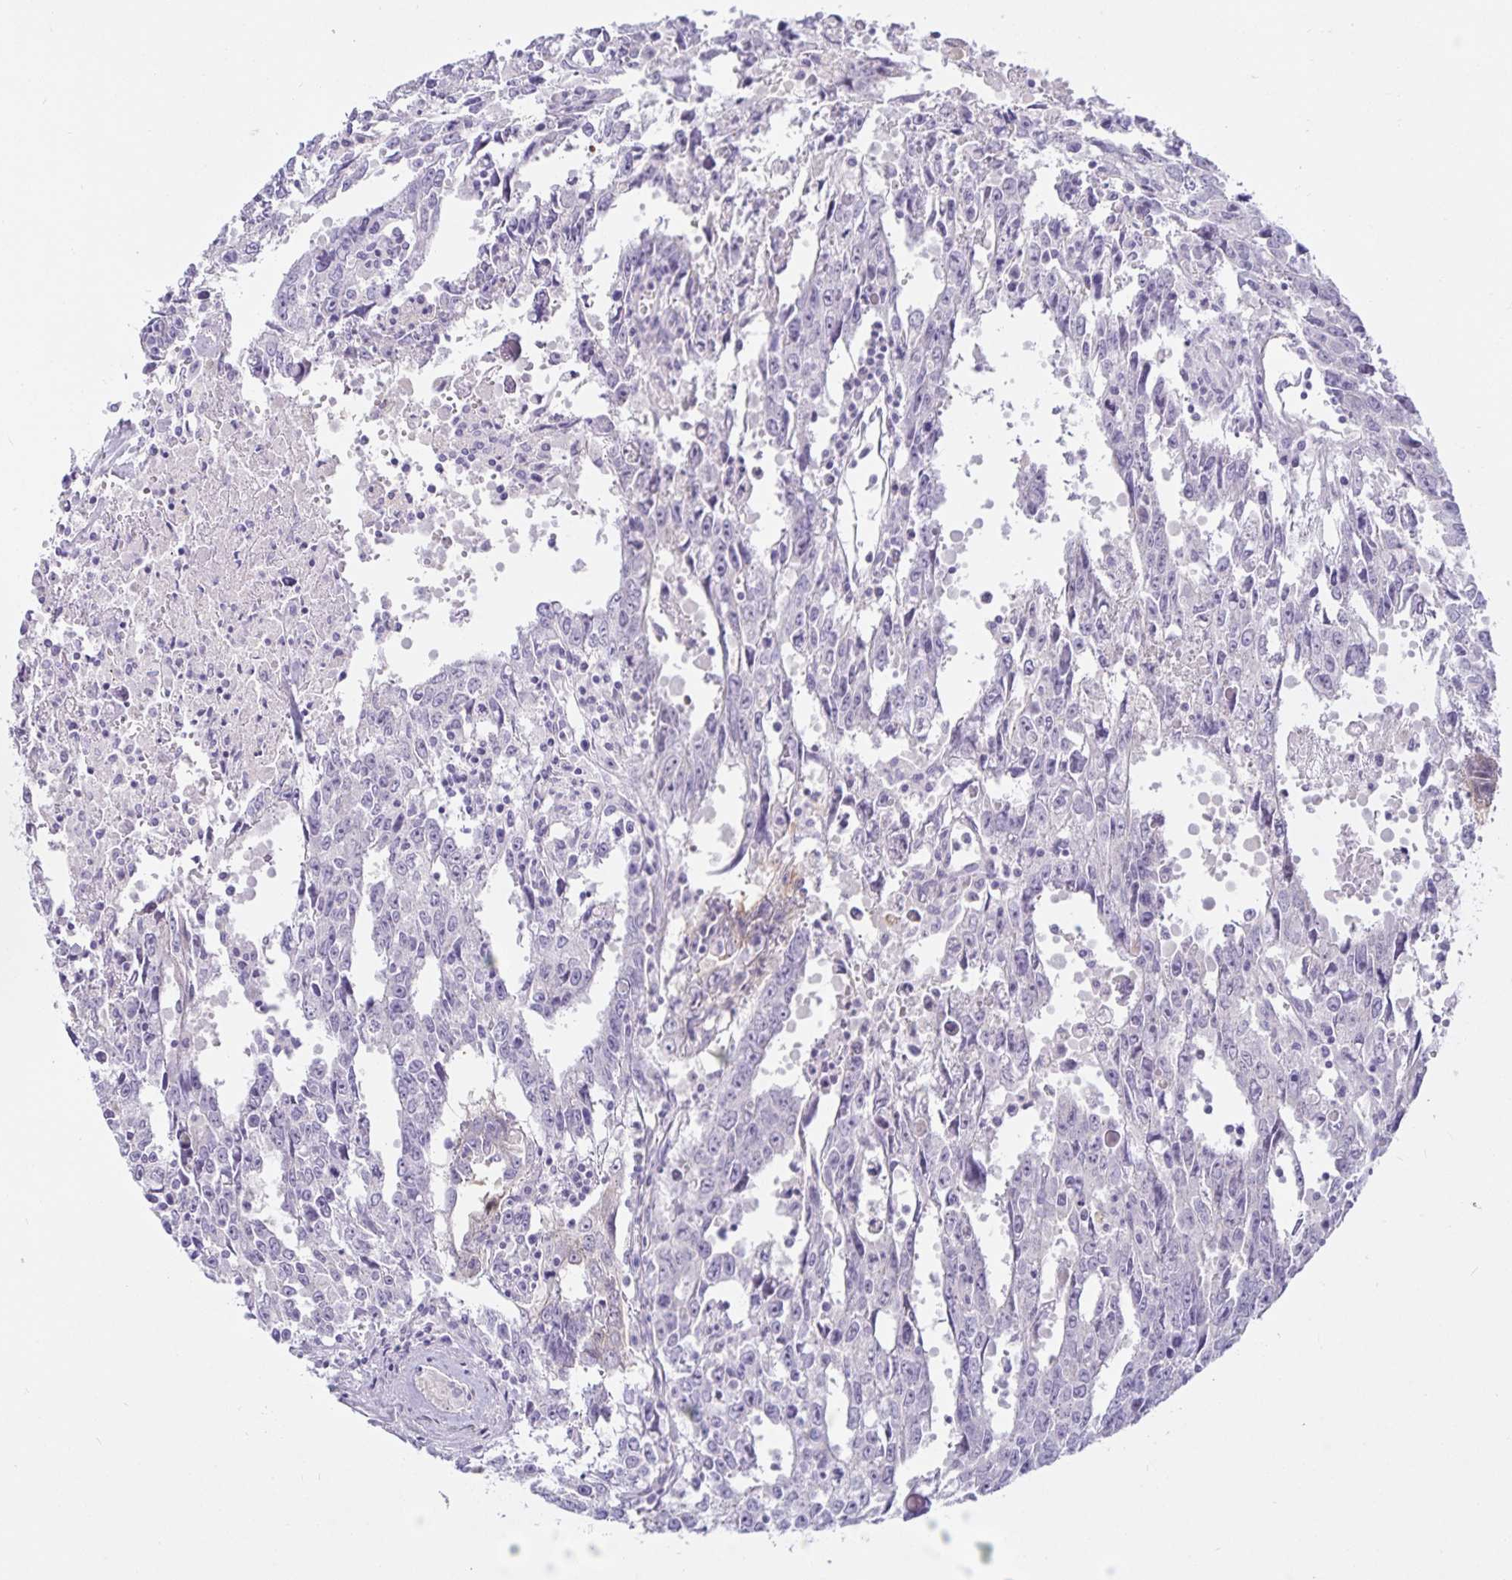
{"staining": {"intensity": "negative", "quantity": "none", "location": "none"}, "tissue": "testis cancer", "cell_type": "Tumor cells", "image_type": "cancer", "snomed": [{"axis": "morphology", "description": "Carcinoma, Embryonal, NOS"}, {"axis": "topography", "description": "Testis"}], "caption": "This is an IHC micrograph of human testis cancer (embryonal carcinoma). There is no expression in tumor cells.", "gene": "MON2", "patient": {"sex": "male", "age": 22}}